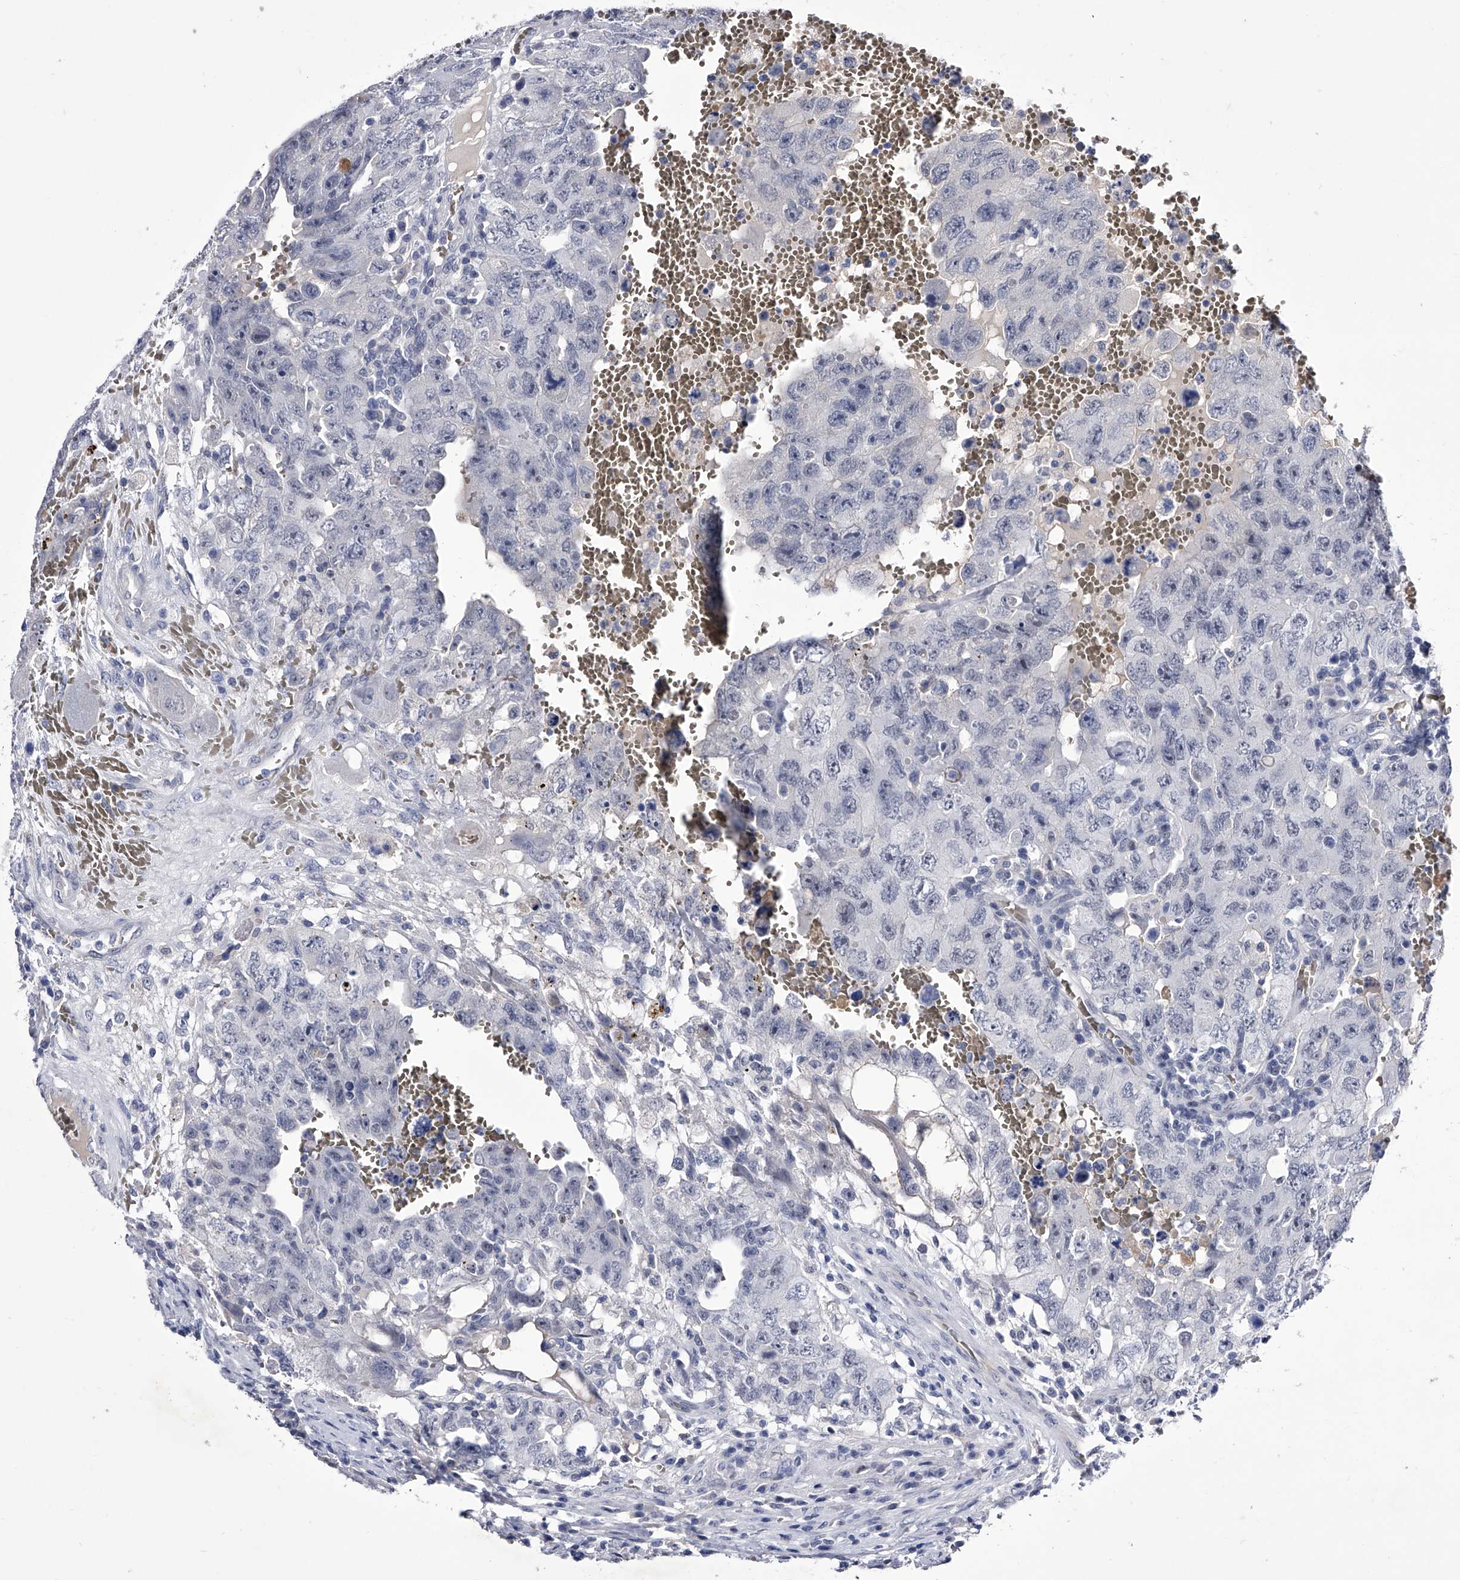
{"staining": {"intensity": "negative", "quantity": "none", "location": "none"}, "tissue": "testis cancer", "cell_type": "Tumor cells", "image_type": "cancer", "snomed": [{"axis": "morphology", "description": "Carcinoma, Embryonal, NOS"}, {"axis": "topography", "description": "Testis"}], "caption": "Testis cancer was stained to show a protein in brown. There is no significant expression in tumor cells. (DAB immunohistochemistry, high magnification).", "gene": "CRISP2", "patient": {"sex": "male", "age": 26}}